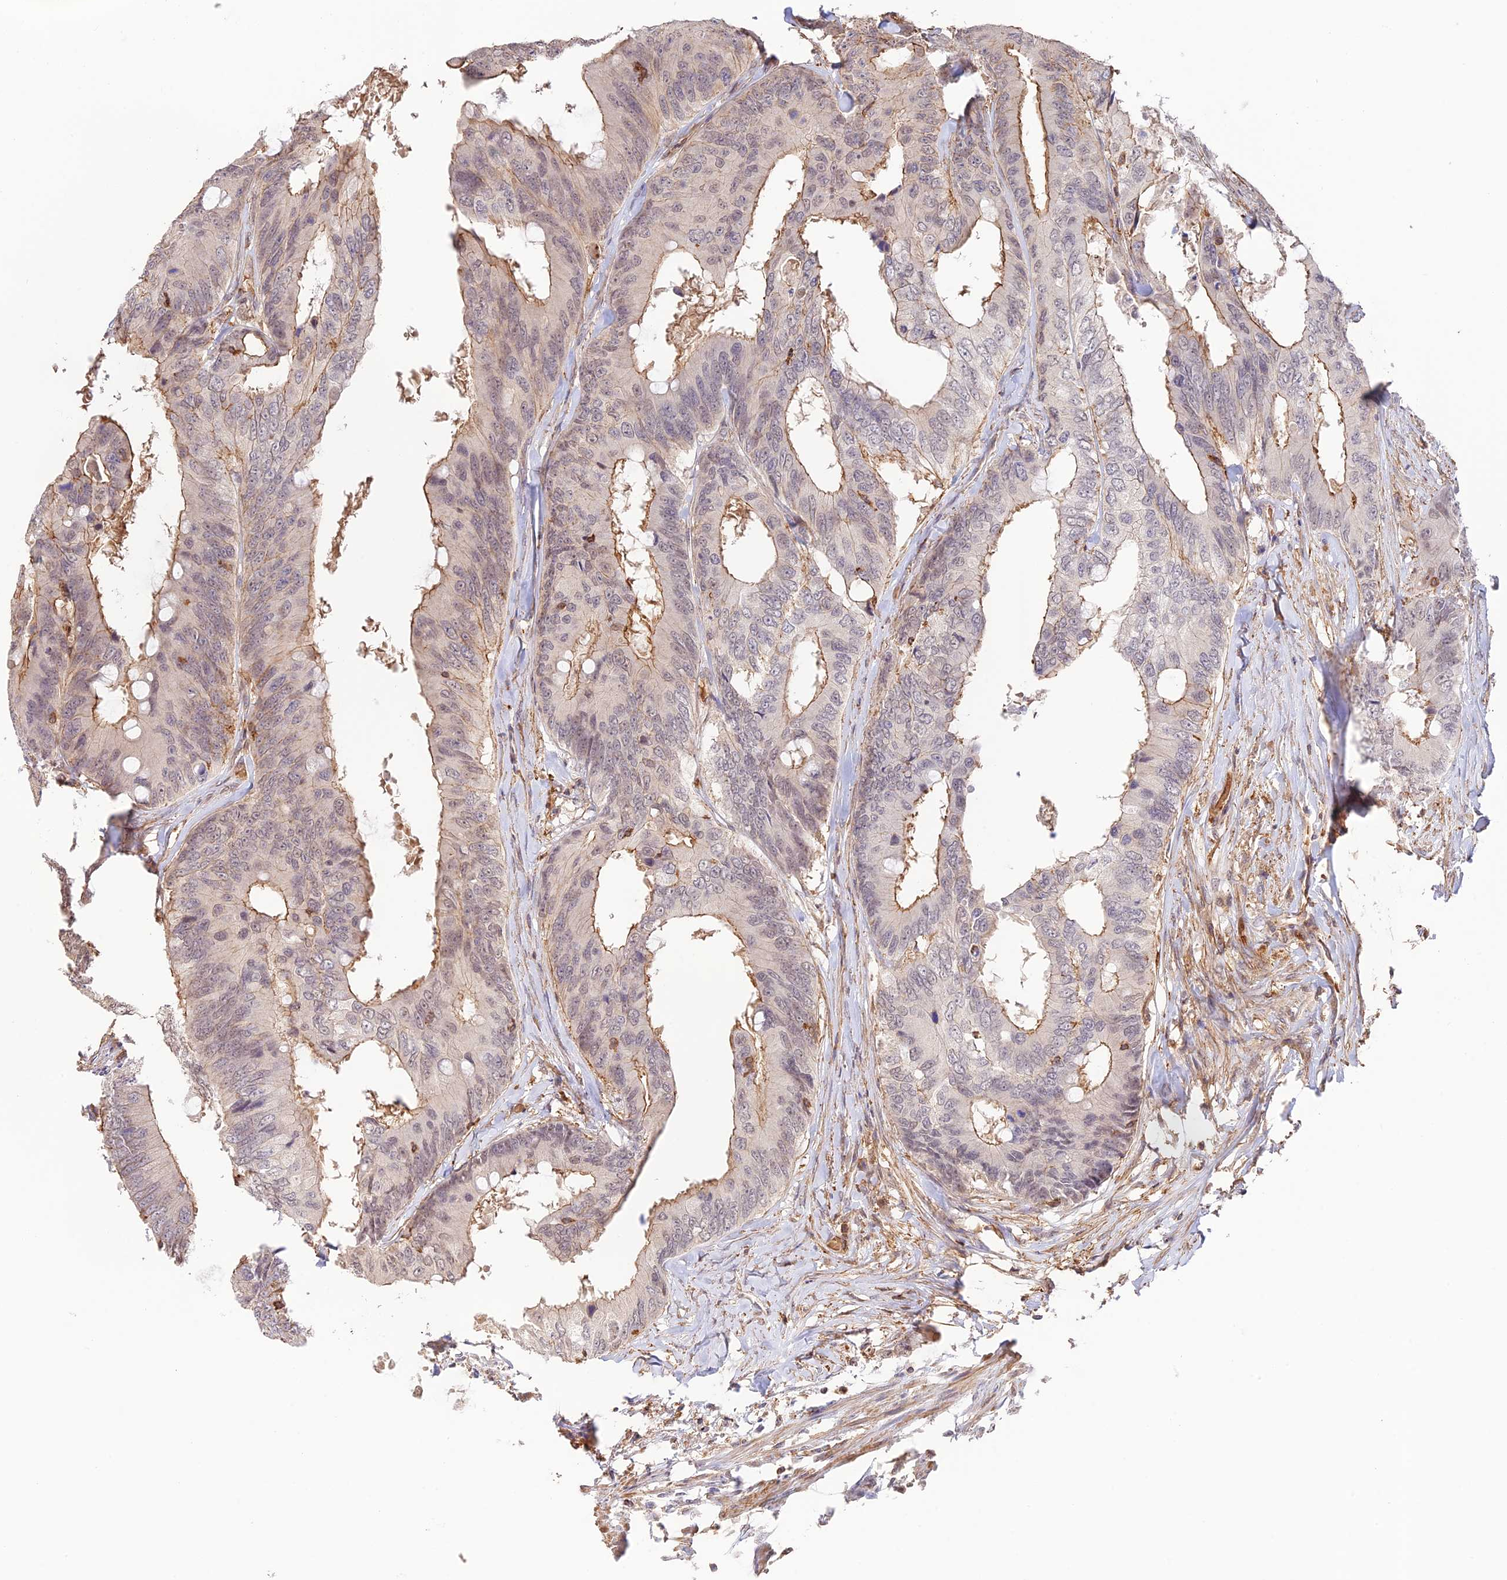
{"staining": {"intensity": "moderate", "quantity": "<25%", "location": "cytoplasmic/membranous"}, "tissue": "colorectal cancer", "cell_type": "Tumor cells", "image_type": "cancer", "snomed": [{"axis": "morphology", "description": "Adenocarcinoma, NOS"}, {"axis": "topography", "description": "Colon"}], "caption": "Colorectal cancer (adenocarcinoma) stained for a protein (brown) displays moderate cytoplasmic/membranous positive positivity in approximately <25% of tumor cells.", "gene": "DENND1C", "patient": {"sex": "male", "age": 71}}